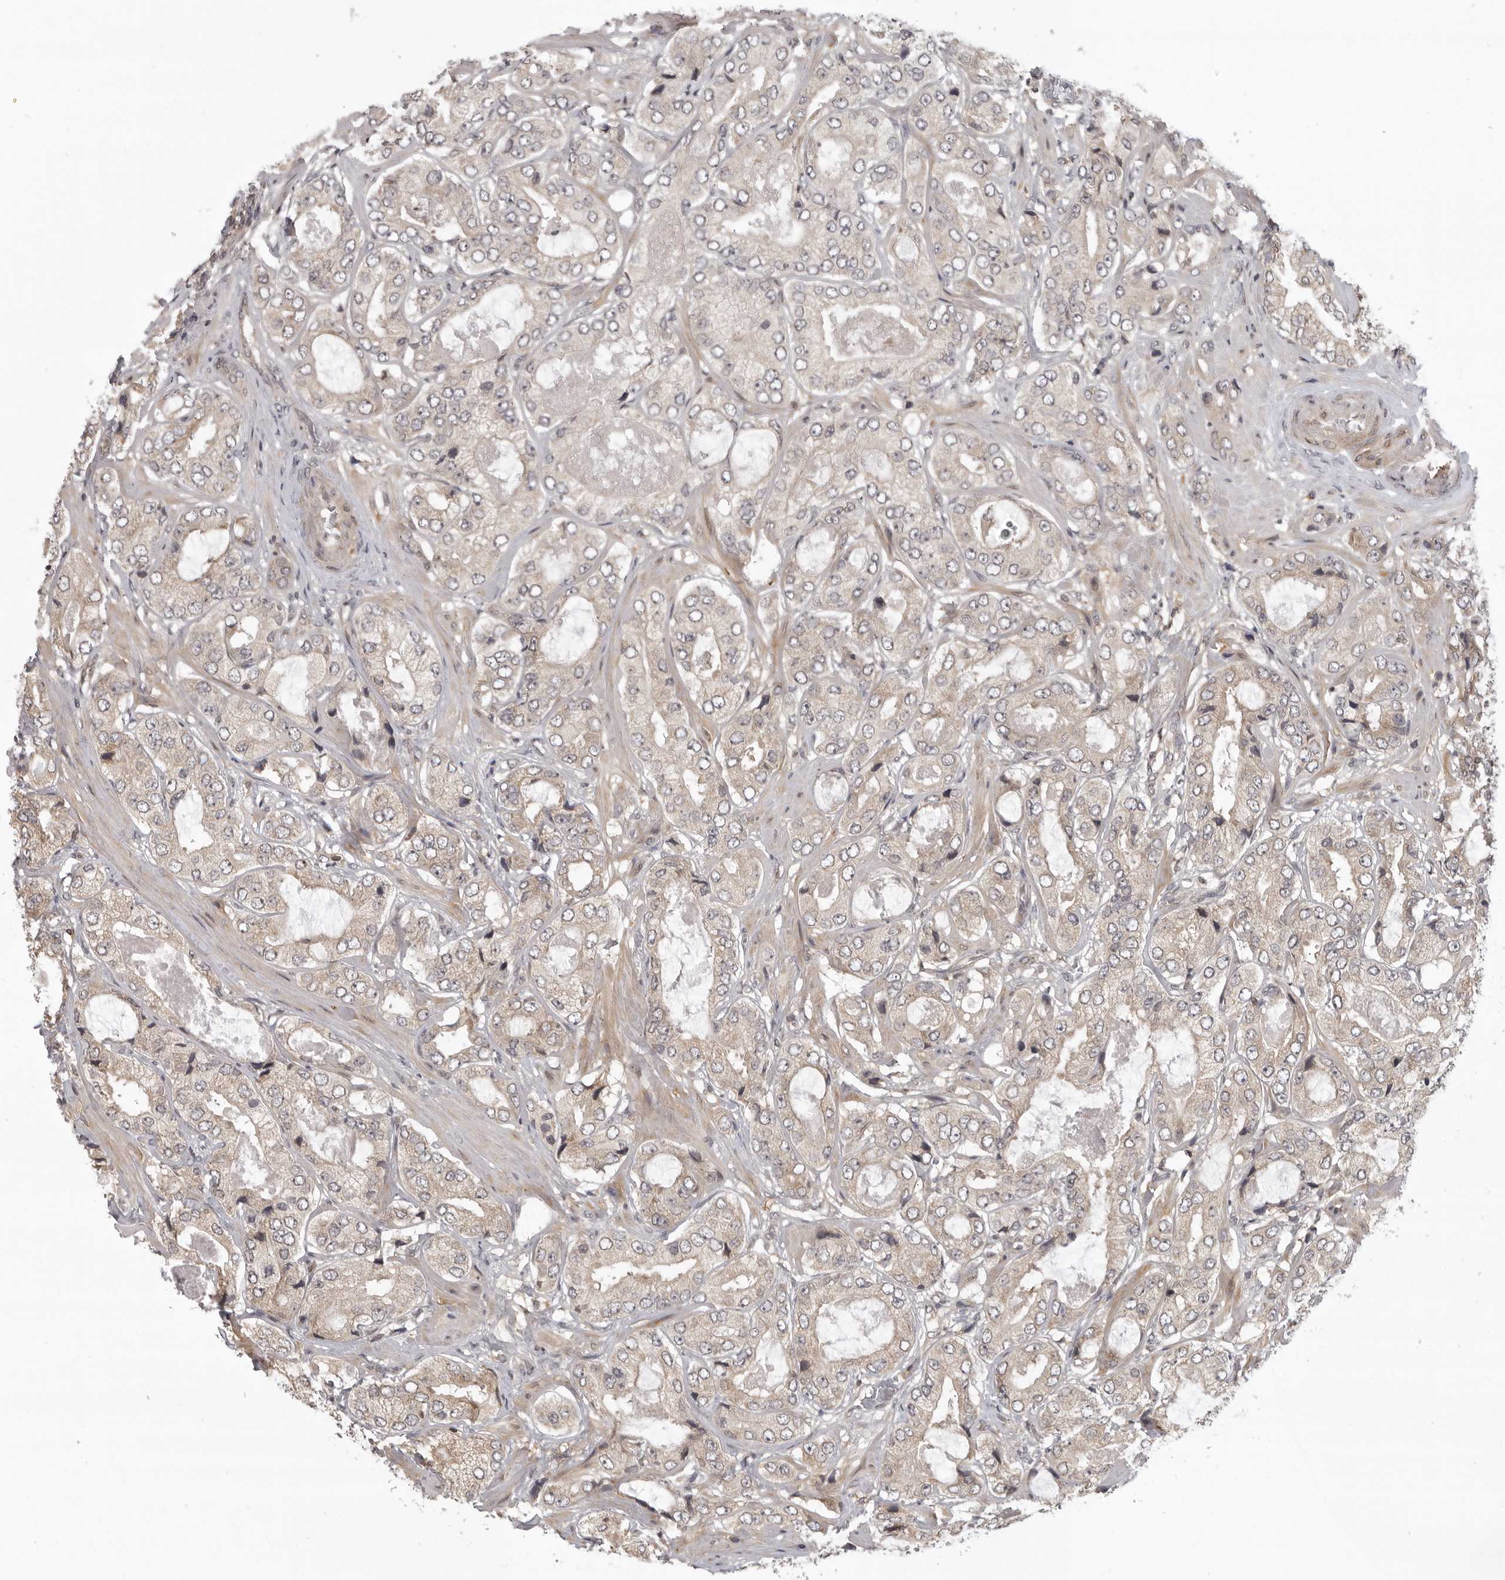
{"staining": {"intensity": "weak", "quantity": "25%-75%", "location": "cytoplasmic/membranous"}, "tissue": "prostate cancer", "cell_type": "Tumor cells", "image_type": "cancer", "snomed": [{"axis": "morphology", "description": "Adenocarcinoma, High grade"}, {"axis": "topography", "description": "Prostate"}], "caption": "A high-resolution image shows immunohistochemistry staining of prostate cancer, which demonstrates weak cytoplasmic/membranous staining in approximately 25%-75% of tumor cells. (brown staining indicates protein expression, while blue staining denotes nuclei).", "gene": "PRRC2A", "patient": {"sex": "male", "age": 59}}